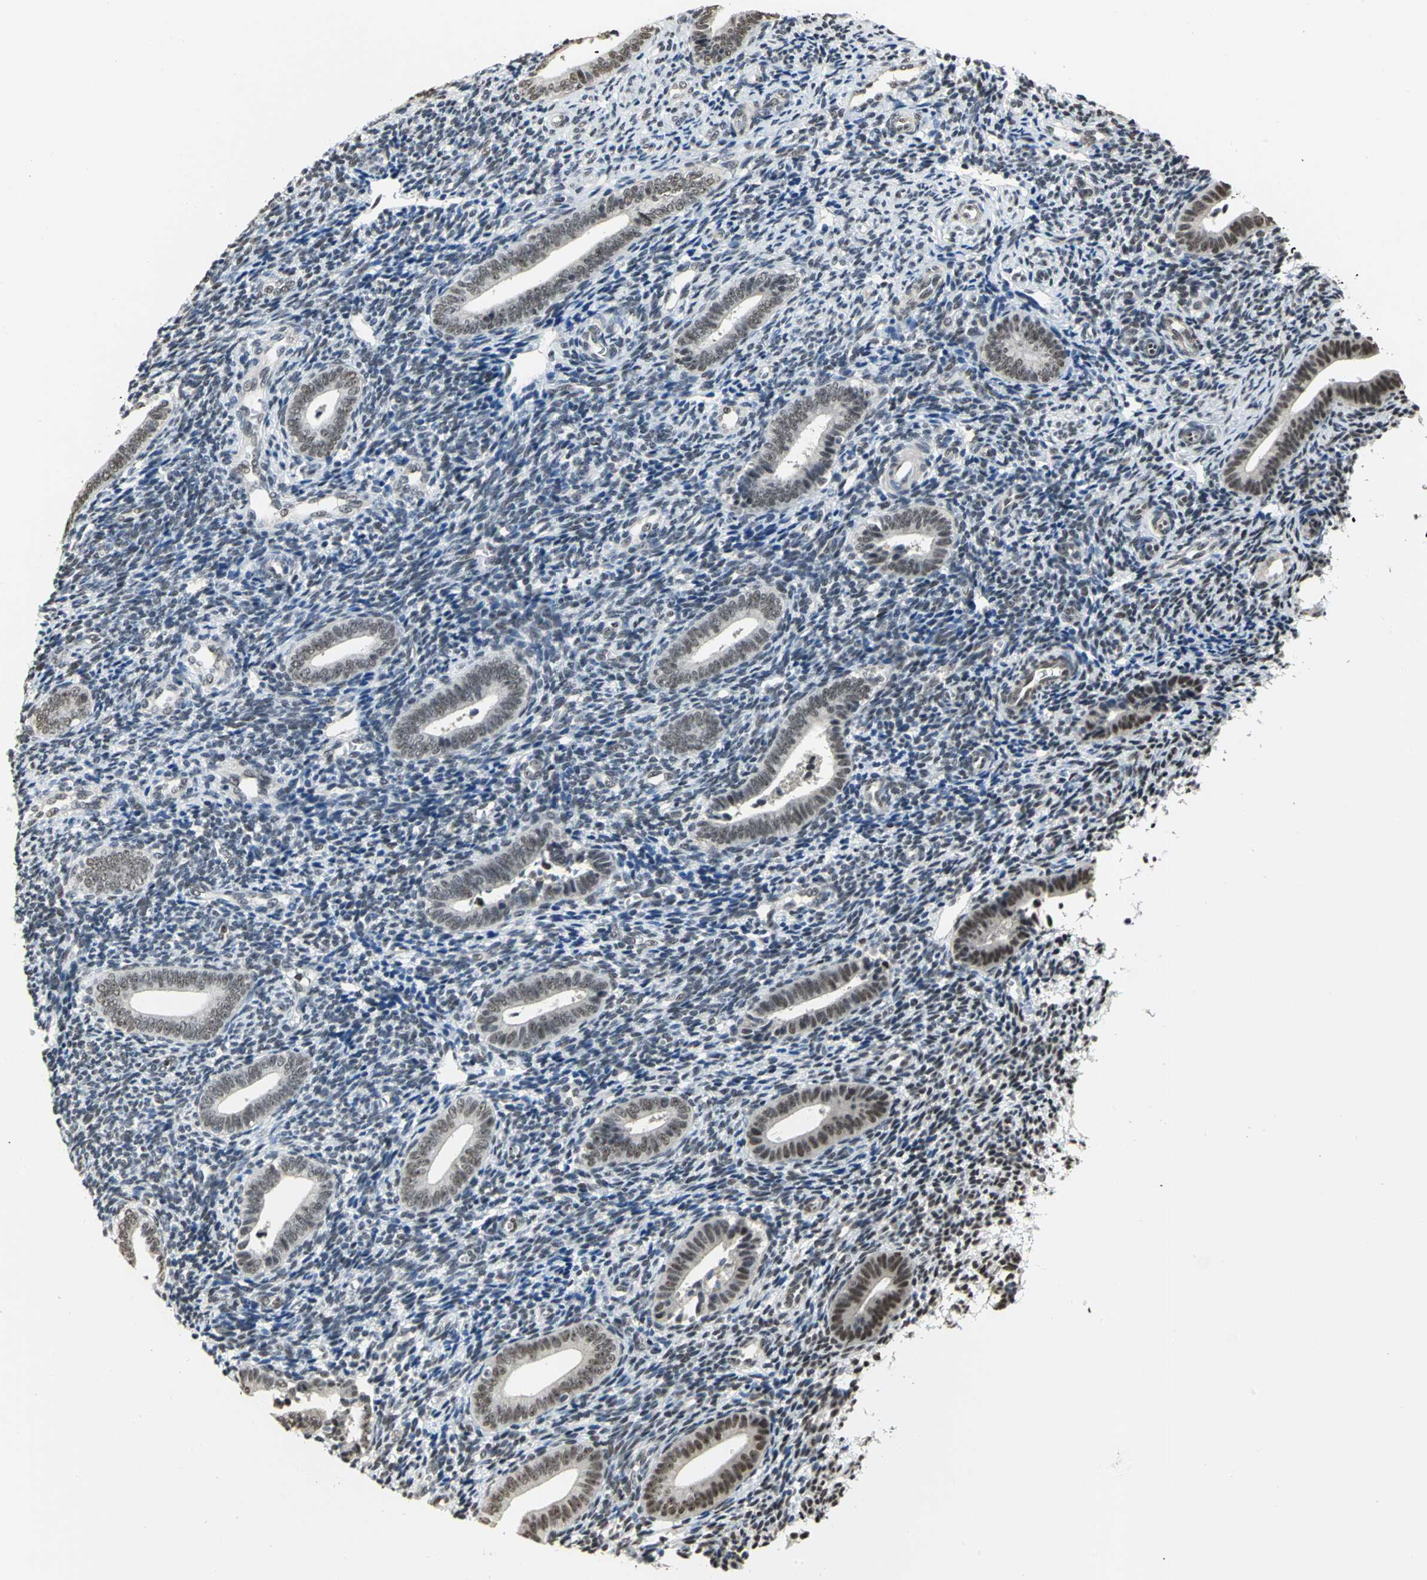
{"staining": {"intensity": "weak", "quantity": "25%-75%", "location": "nuclear"}, "tissue": "endometrium", "cell_type": "Cells in endometrial stroma", "image_type": "normal", "snomed": [{"axis": "morphology", "description": "Normal tissue, NOS"}, {"axis": "topography", "description": "Uterus"}, {"axis": "topography", "description": "Endometrium"}], "caption": "The photomicrograph shows staining of unremarkable endometrium, revealing weak nuclear protein staining (brown color) within cells in endometrial stroma. (brown staining indicates protein expression, while blue staining denotes nuclei).", "gene": "CCDC88C", "patient": {"sex": "female", "age": 33}}